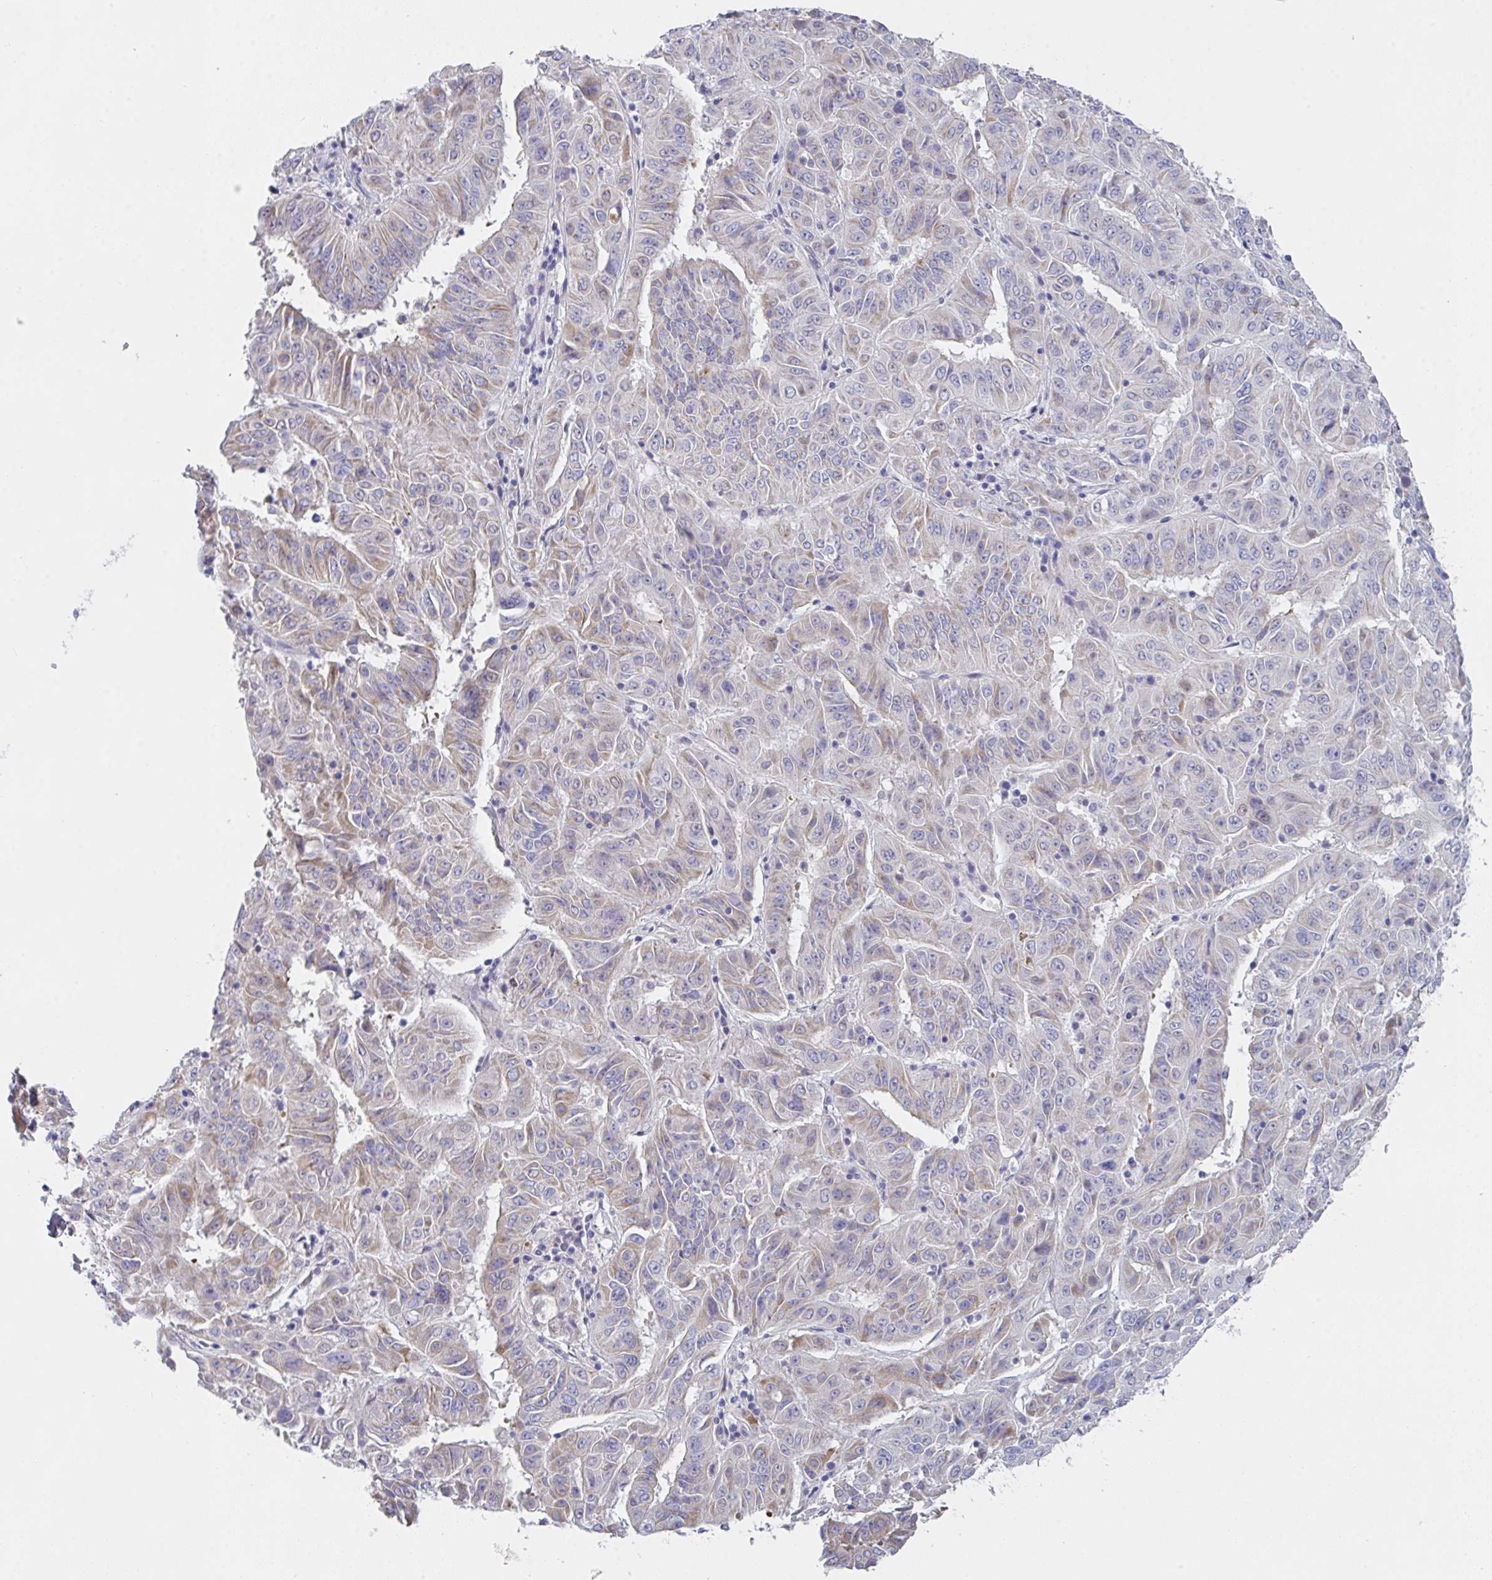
{"staining": {"intensity": "weak", "quantity": "<25%", "location": "cytoplasmic/membranous"}, "tissue": "pancreatic cancer", "cell_type": "Tumor cells", "image_type": "cancer", "snomed": [{"axis": "morphology", "description": "Adenocarcinoma, NOS"}, {"axis": "topography", "description": "Pancreas"}], "caption": "Tumor cells are negative for brown protein staining in pancreatic cancer (adenocarcinoma).", "gene": "FBXO47", "patient": {"sex": "male", "age": 63}}